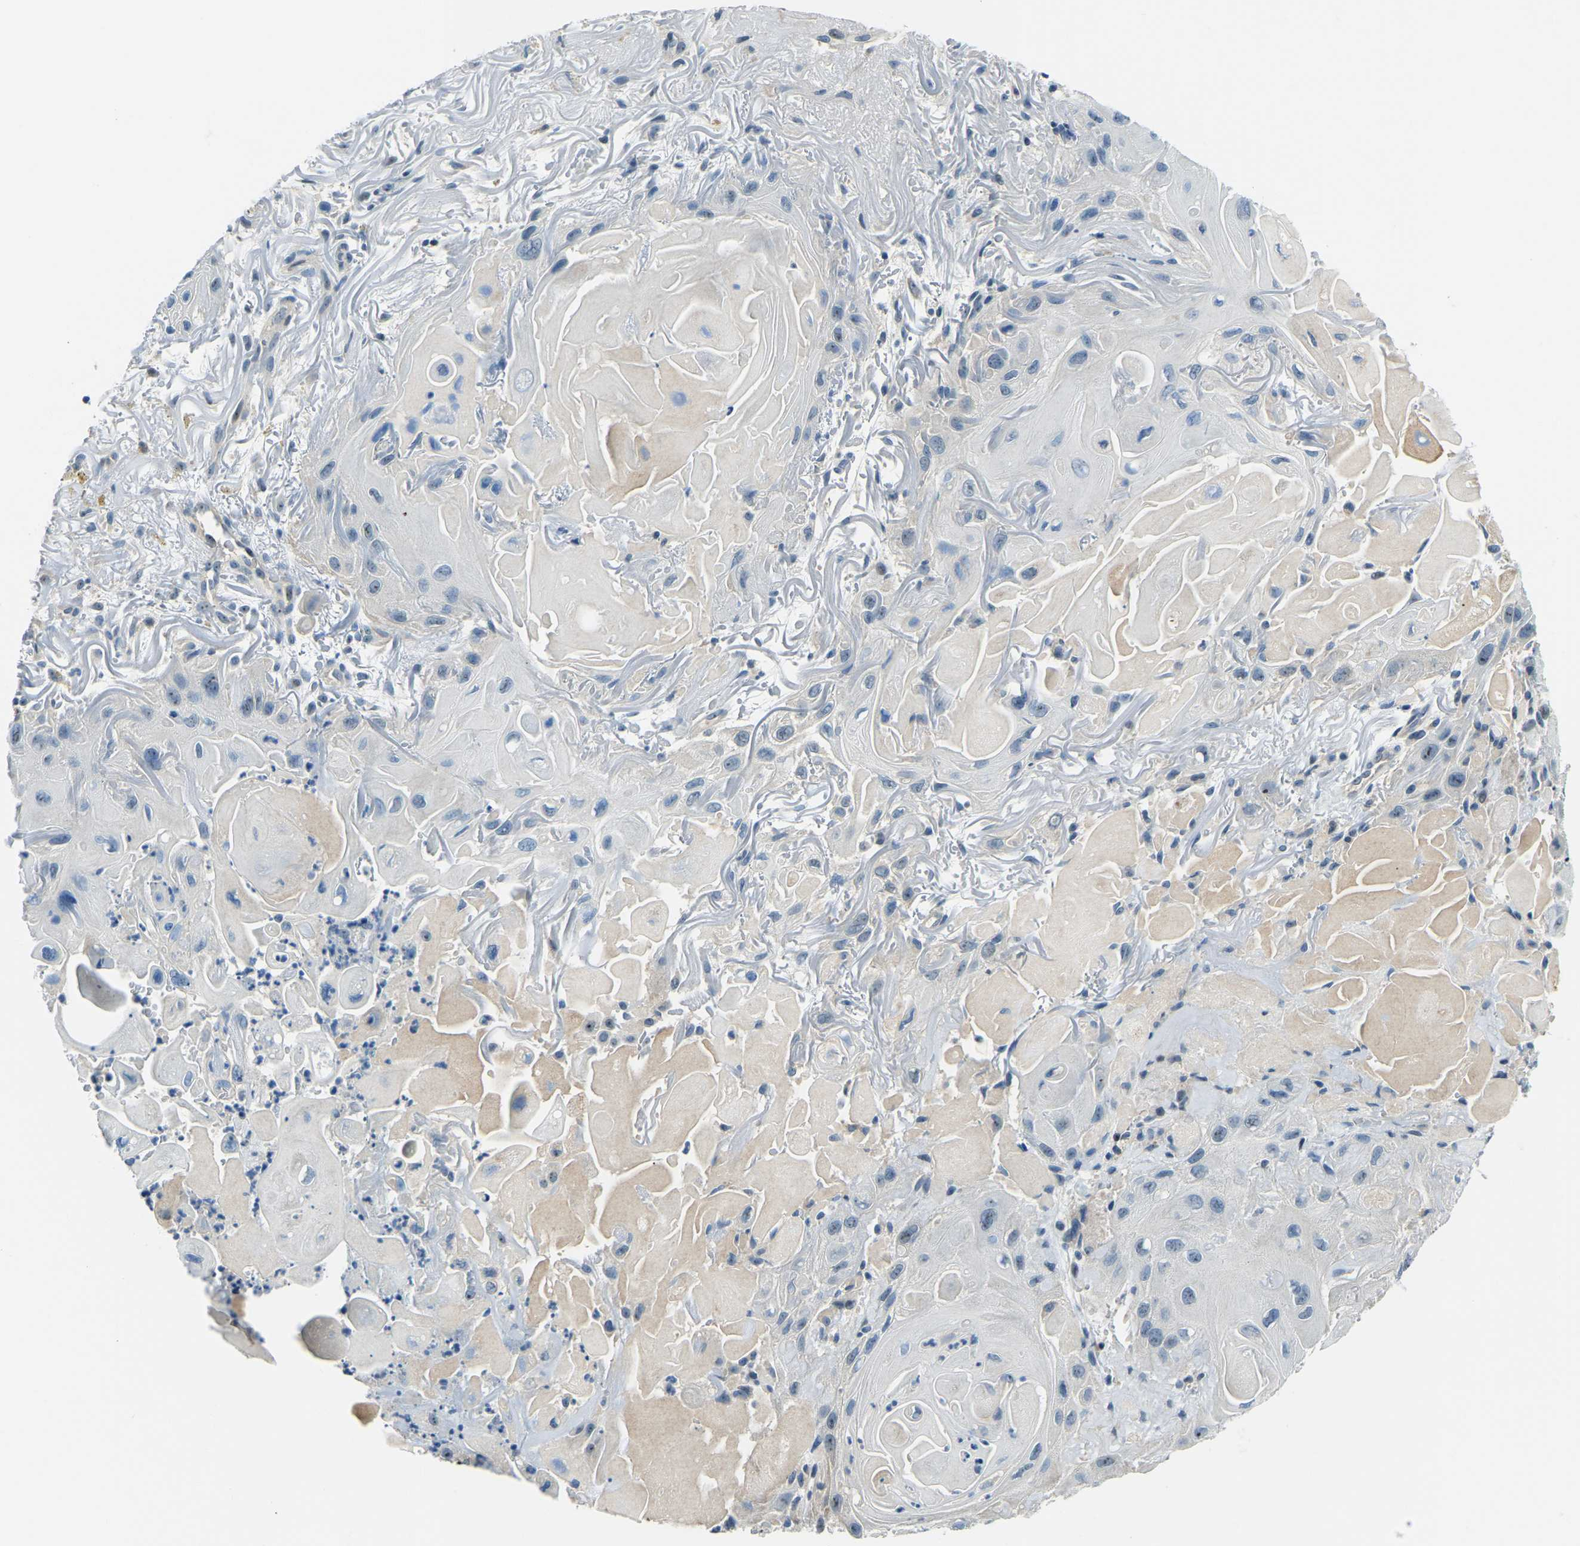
{"staining": {"intensity": "negative", "quantity": "none", "location": "none"}, "tissue": "skin cancer", "cell_type": "Tumor cells", "image_type": "cancer", "snomed": [{"axis": "morphology", "description": "Squamous cell carcinoma, NOS"}, {"axis": "topography", "description": "Skin"}], "caption": "Immunohistochemistry image of skin cancer stained for a protein (brown), which displays no staining in tumor cells.", "gene": "RRP1", "patient": {"sex": "female", "age": 77}}